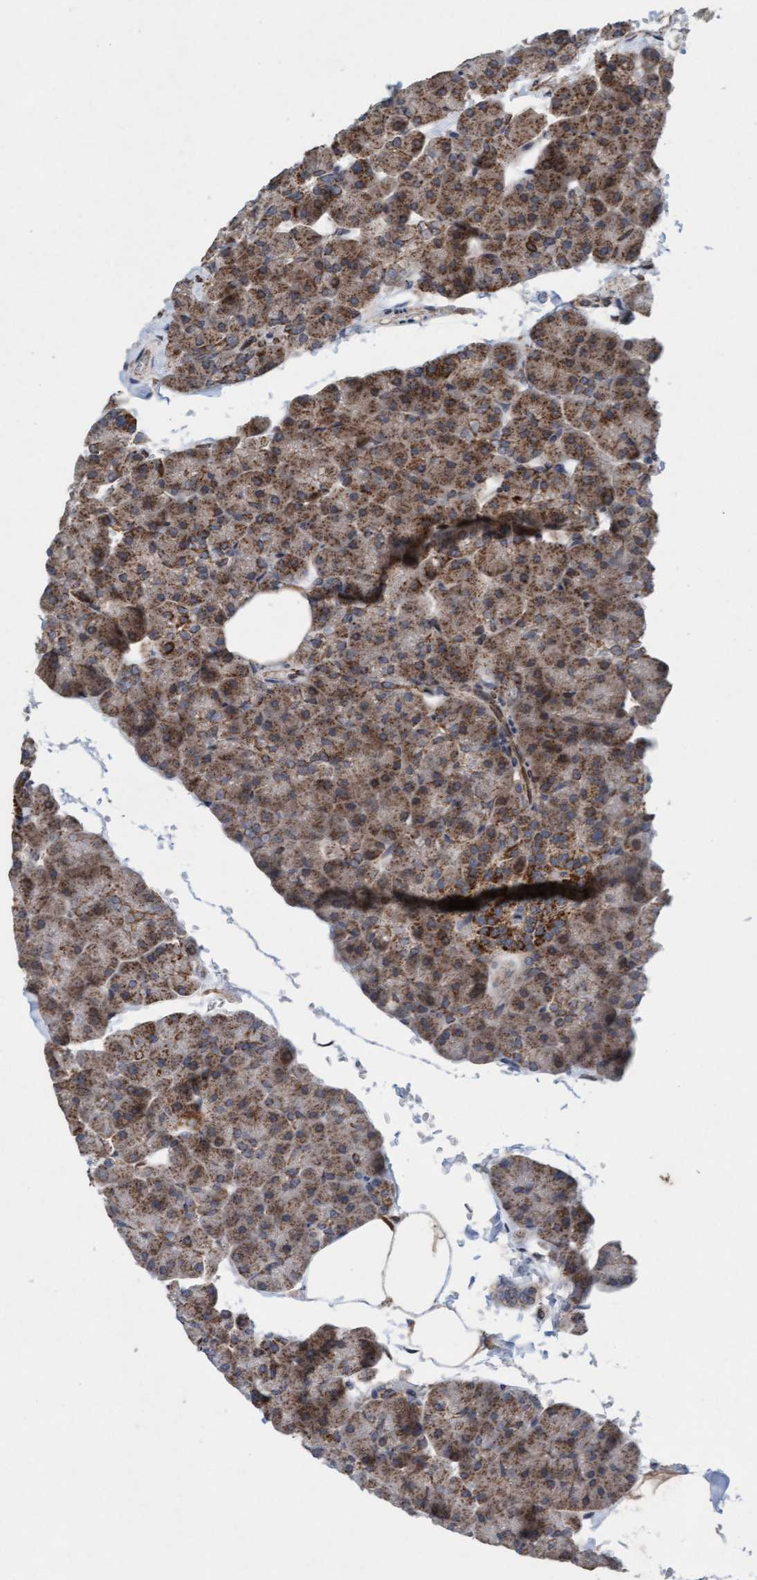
{"staining": {"intensity": "moderate", "quantity": ">75%", "location": "cytoplasmic/membranous"}, "tissue": "pancreas", "cell_type": "Exocrine glandular cells", "image_type": "normal", "snomed": [{"axis": "morphology", "description": "Normal tissue, NOS"}, {"axis": "topography", "description": "Pancreas"}], "caption": "A medium amount of moderate cytoplasmic/membranous staining is seen in approximately >75% of exocrine glandular cells in benign pancreas.", "gene": "MRPS23", "patient": {"sex": "male", "age": 35}}